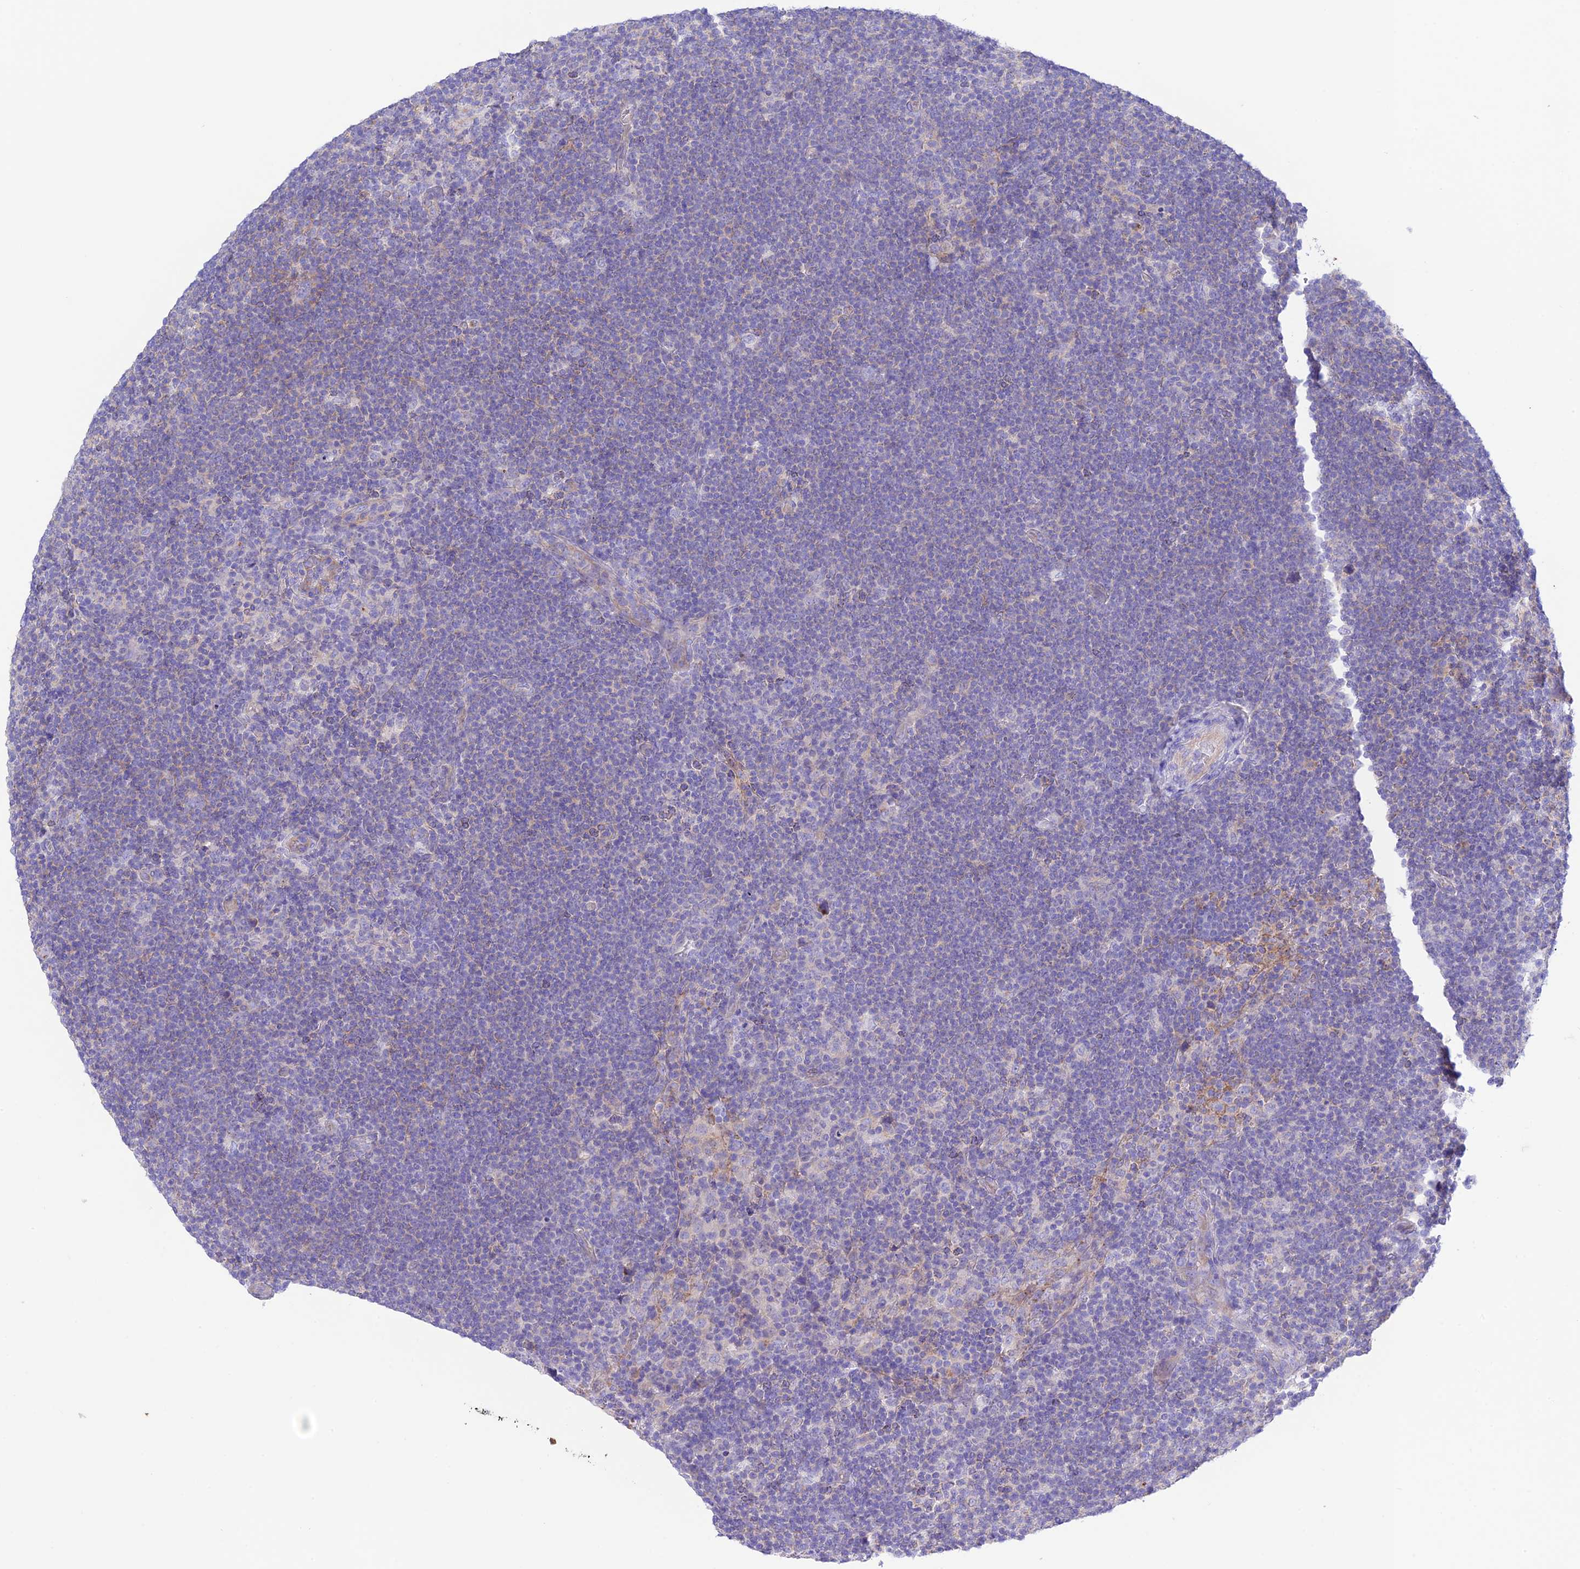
{"staining": {"intensity": "negative", "quantity": "none", "location": "none"}, "tissue": "lymphoma", "cell_type": "Tumor cells", "image_type": "cancer", "snomed": [{"axis": "morphology", "description": "Hodgkin's disease, NOS"}, {"axis": "topography", "description": "Lymph node"}], "caption": "Histopathology image shows no protein positivity in tumor cells of Hodgkin's disease tissue.", "gene": "CHSY3", "patient": {"sex": "female", "age": 57}}